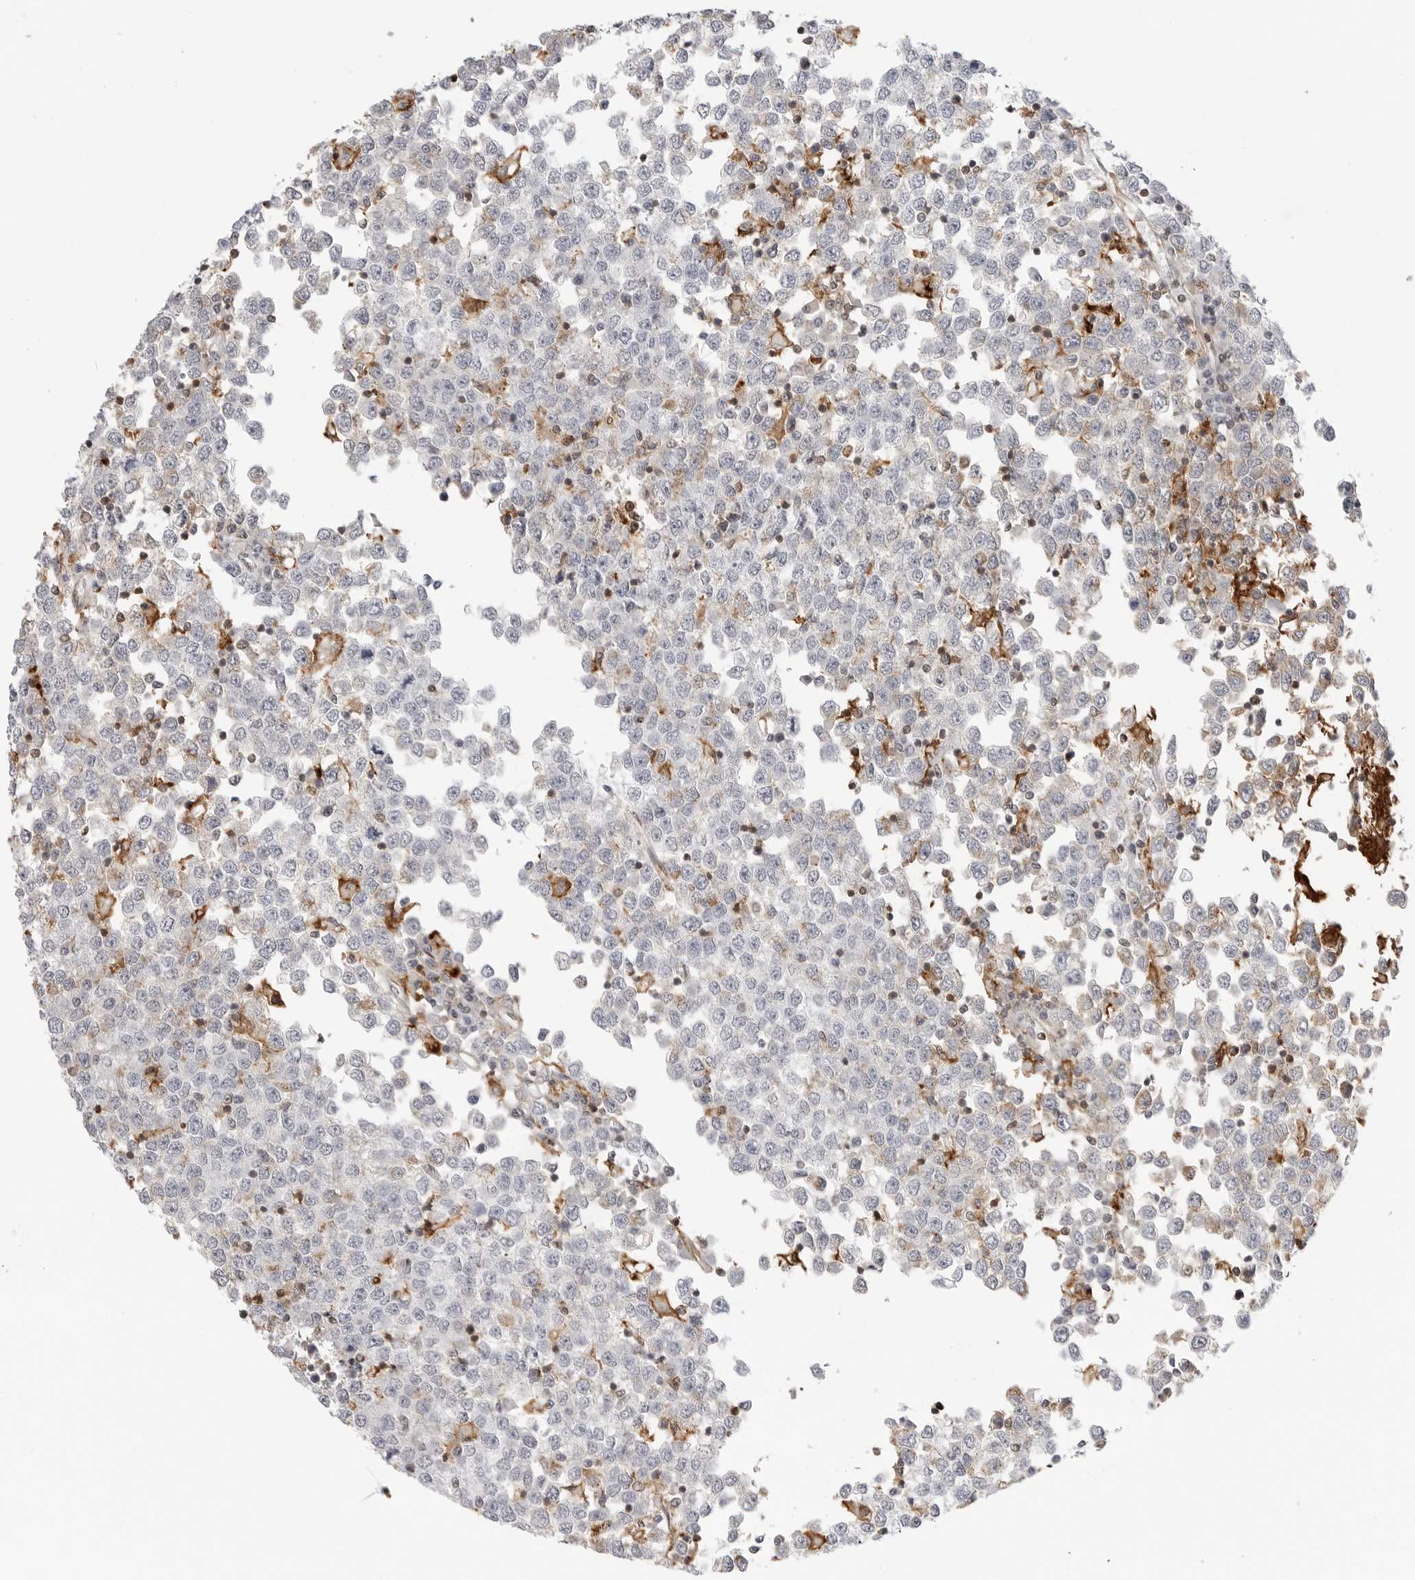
{"staining": {"intensity": "negative", "quantity": "none", "location": "none"}, "tissue": "testis cancer", "cell_type": "Tumor cells", "image_type": "cancer", "snomed": [{"axis": "morphology", "description": "Seminoma, NOS"}, {"axis": "topography", "description": "Testis"}], "caption": "Tumor cells show no significant protein staining in testis seminoma.", "gene": "ANXA11", "patient": {"sex": "male", "age": 65}}